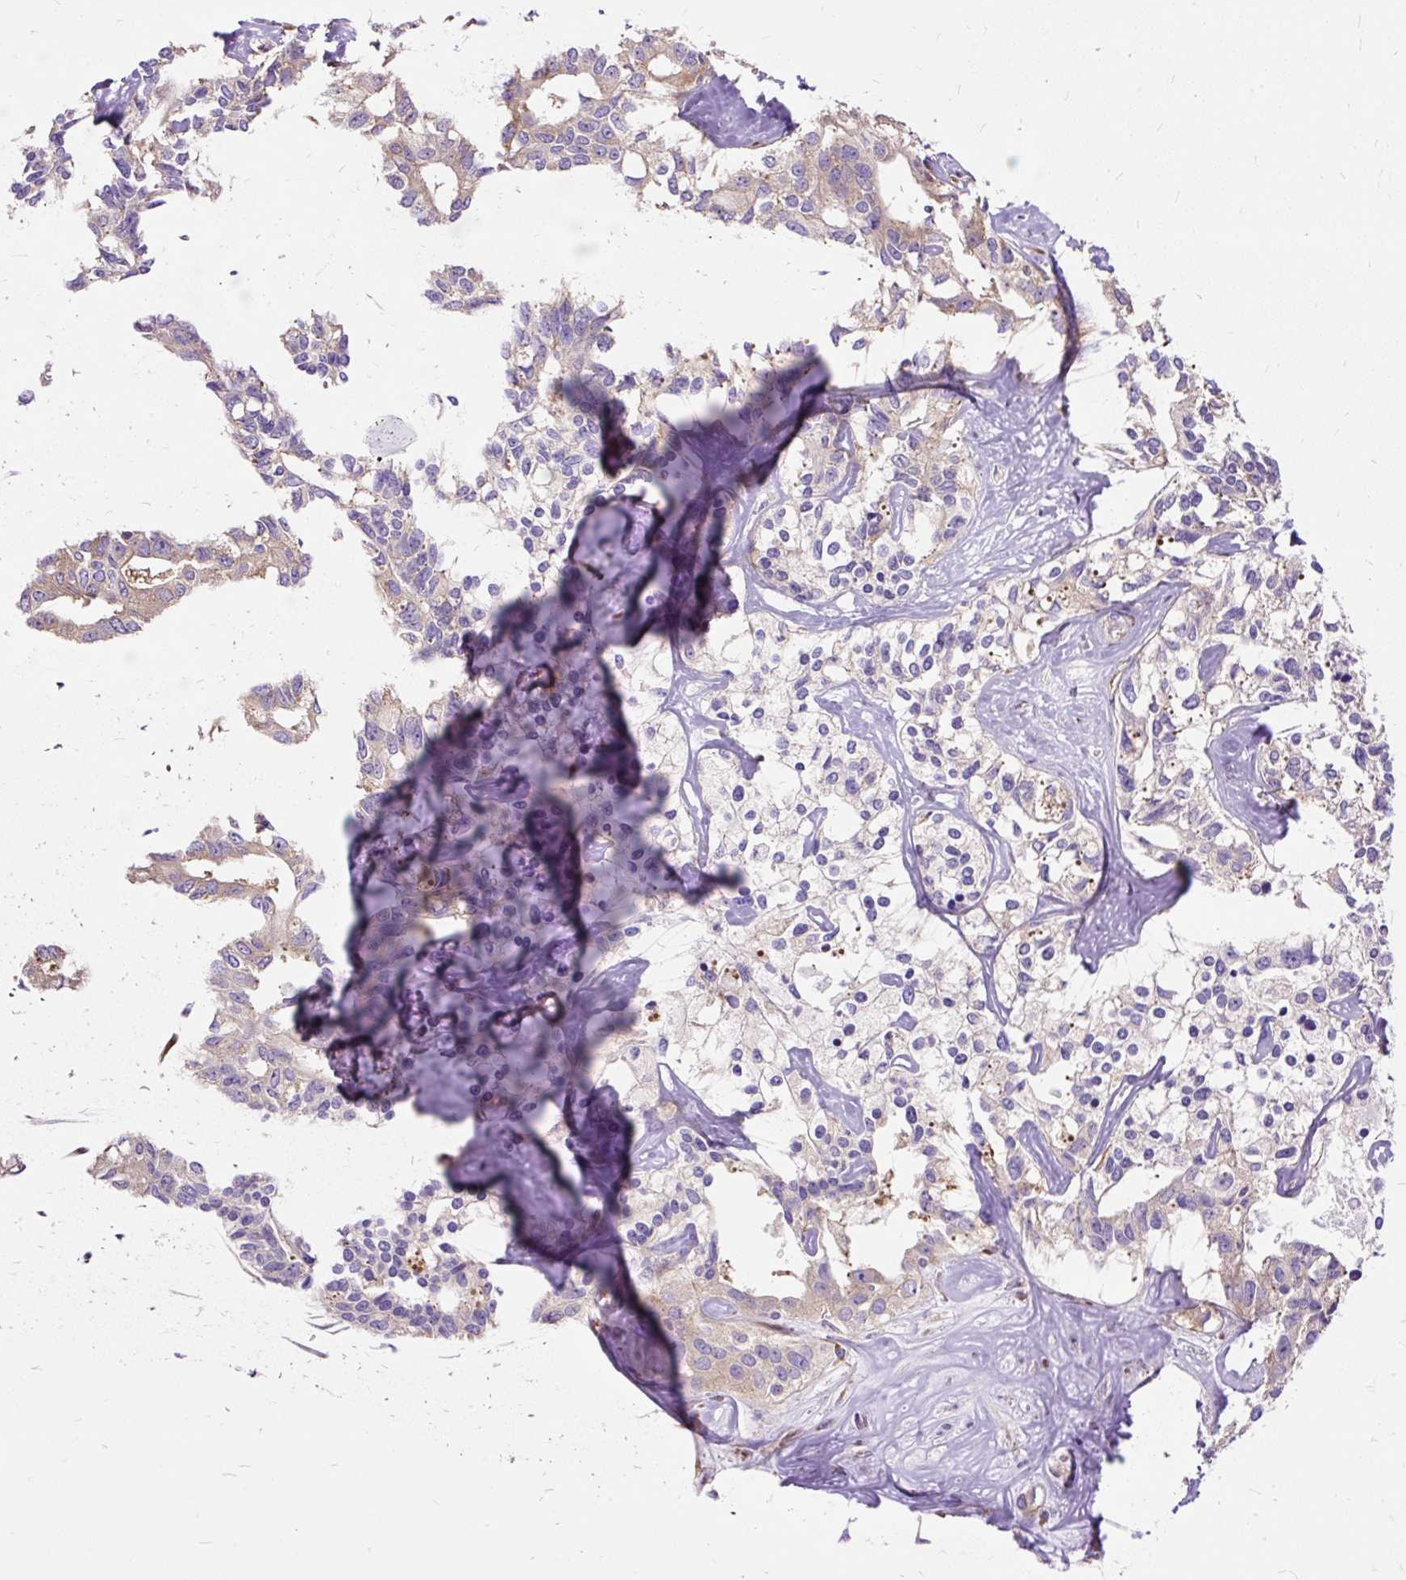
{"staining": {"intensity": "weak", "quantity": ">75%", "location": "cytoplasmic/membranous"}, "tissue": "liver cancer", "cell_type": "Tumor cells", "image_type": "cancer", "snomed": [{"axis": "morphology", "description": "Cholangiocarcinoma"}, {"axis": "topography", "description": "Liver"}], "caption": "Human liver cancer (cholangiocarcinoma) stained for a protein (brown) demonstrates weak cytoplasmic/membranous positive expression in approximately >75% of tumor cells.", "gene": "RPS5", "patient": {"sex": "male", "age": 59}}